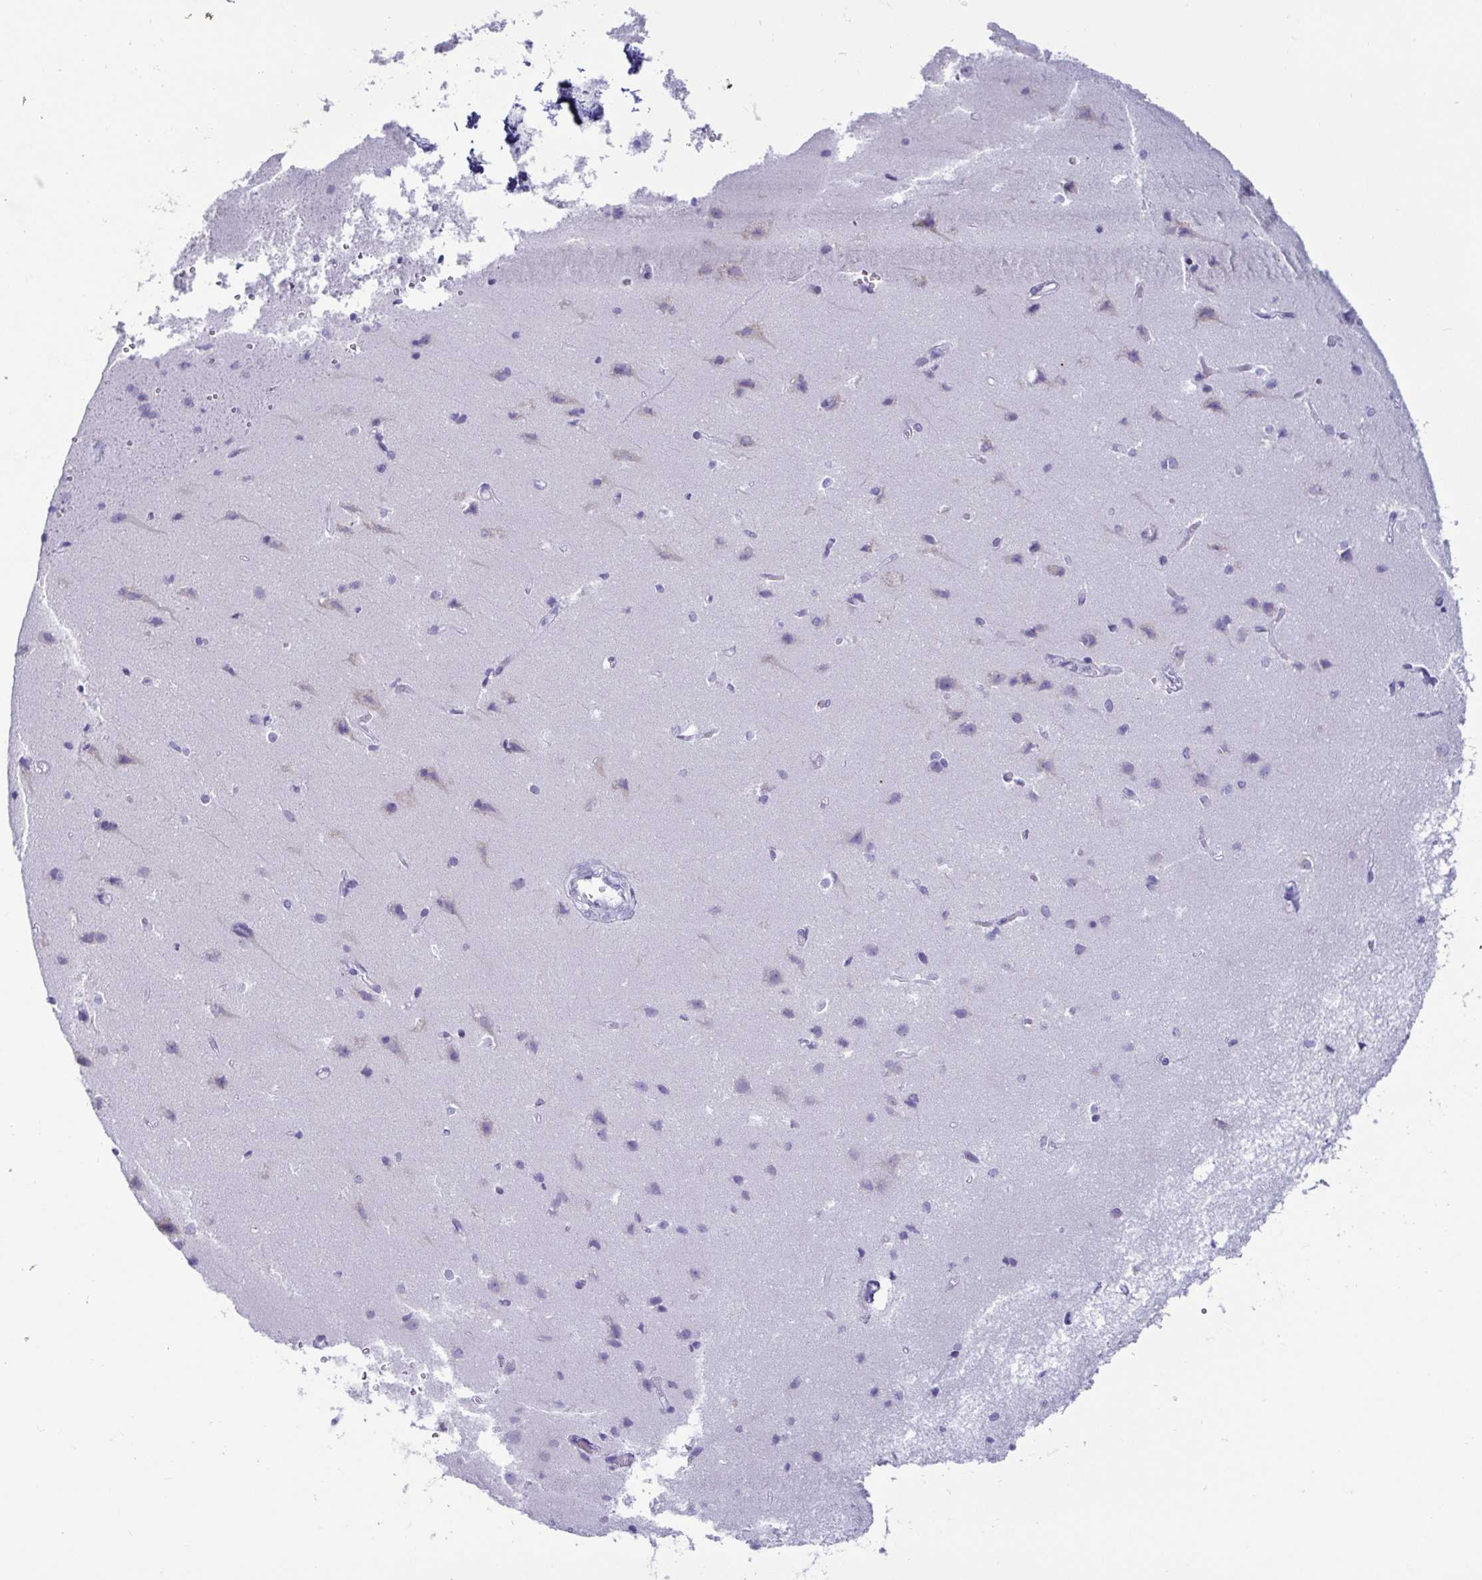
{"staining": {"intensity": "negative", "quantity": "none", "location": "none"}, "tissue": "cerebral cortex", "cell_type": "Endothelial cells", "image_type": "normal", "snomed": [{"axis": "morphology", "description": "Normal tissue, NOS"}, {"axis": "topography", "description": "Cerebral cortex"}], "caption": "DAB immunohistochemical staining of unremarkable human cerebral cortex exhibits no significant positivity in endothelial cells. (DAB immunohistochemistry visualized using brightfield microscopy, high magnification).", "gene": "TFPI2", "patient": {"sex": "male", "age": 37}}